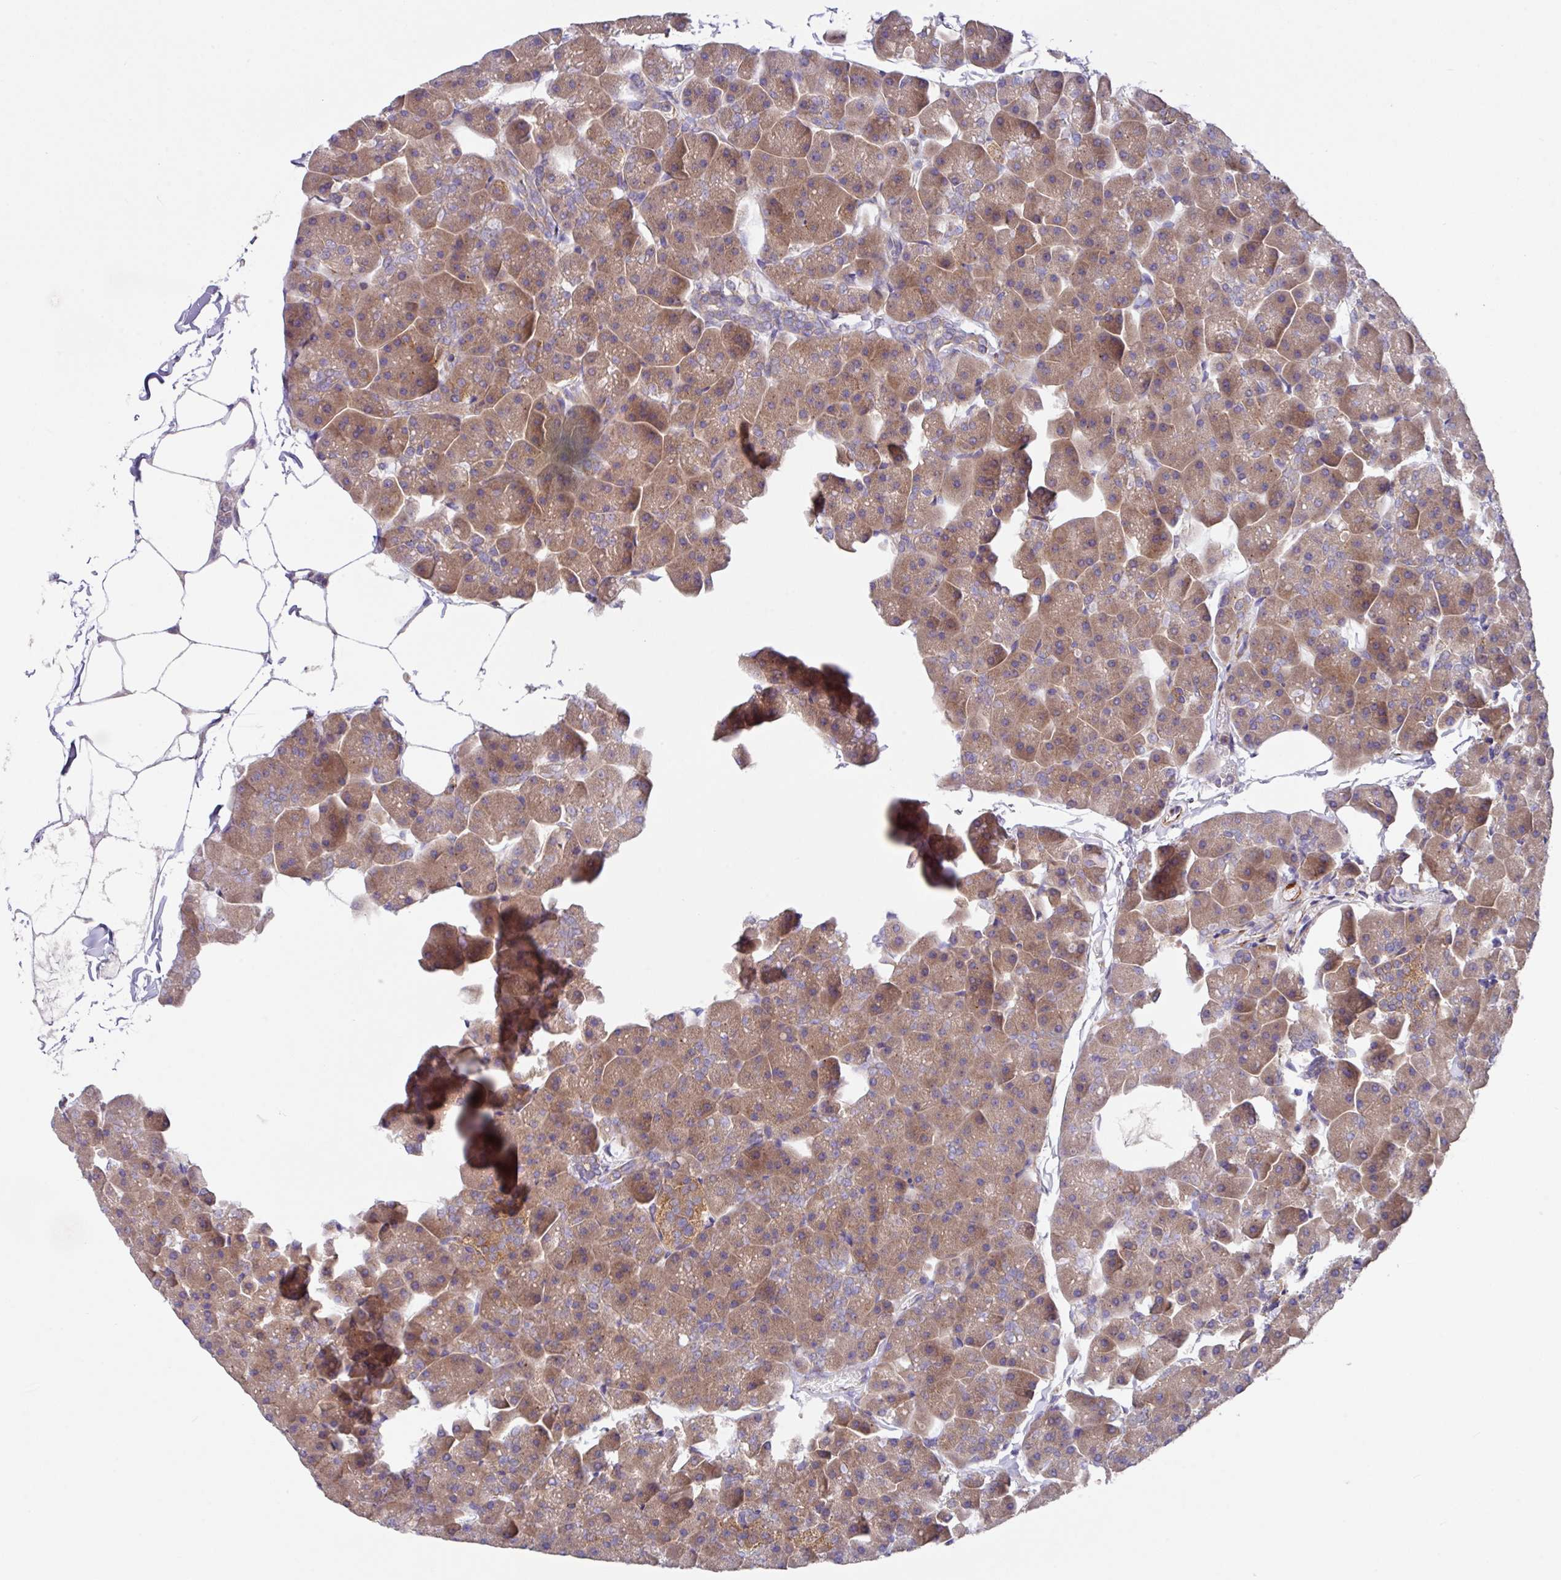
{"staining": {"intensity": "moderate", "quantity": ">75%", "location": "cytoplasmic/membranous"}, "tissue": "pancreas", "cell_type": "Exocrine glandular cells", "image_type": "normal", "snomed": [{"axis": "morphology", "description": "Normal tissue, NOS"}, {"axis": "topography", "description": "Pancreas"}], "caption": "Pancreas stained for a protein displays moderate cytoplasmic/membranous positivity in exocrine glandular cells. The protein is shown in brown color, while the nuclei are stained blue.", "gene": "EIF4B", "patient": {"sex": "male", "age": 35}}